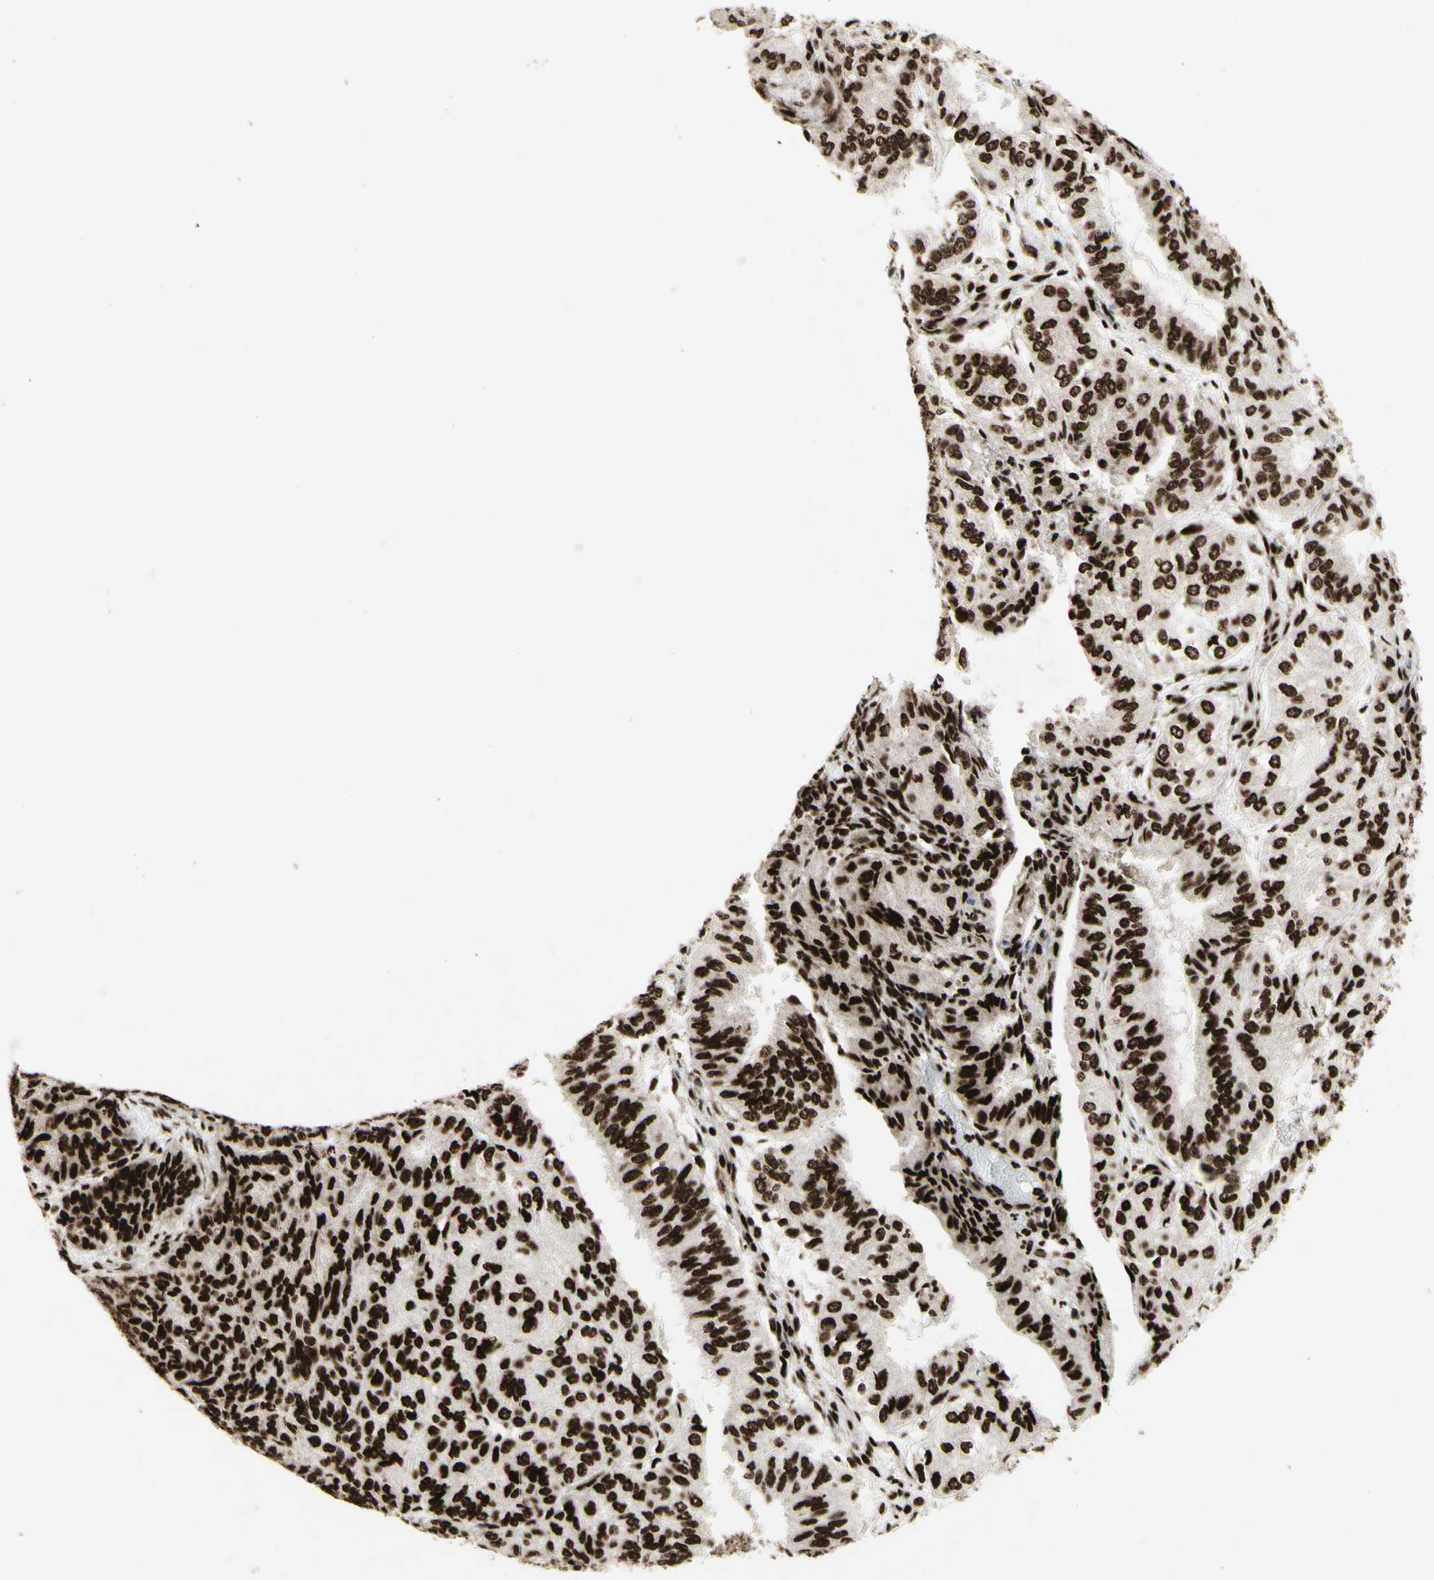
{"staining": {"intensity": "strong", "quantity": ">75%", "location": "nuclear"}, "tissue": "endometrial cancer", "cell_type": "Tumor cells", "image_type": "cancer", "snomed": [{"axis": "morphology", "description": "Adenocarcinoma, NOS"}, {"axis": "topography", "description": "Uterus"}], "caption": "Endometrial cancer stained with a brown dye demonstrates strong nuclear positive expression in about >75% of tumor cells.", "gene": "U2AF2", "patient": {"sex": "female", "age": 60}}